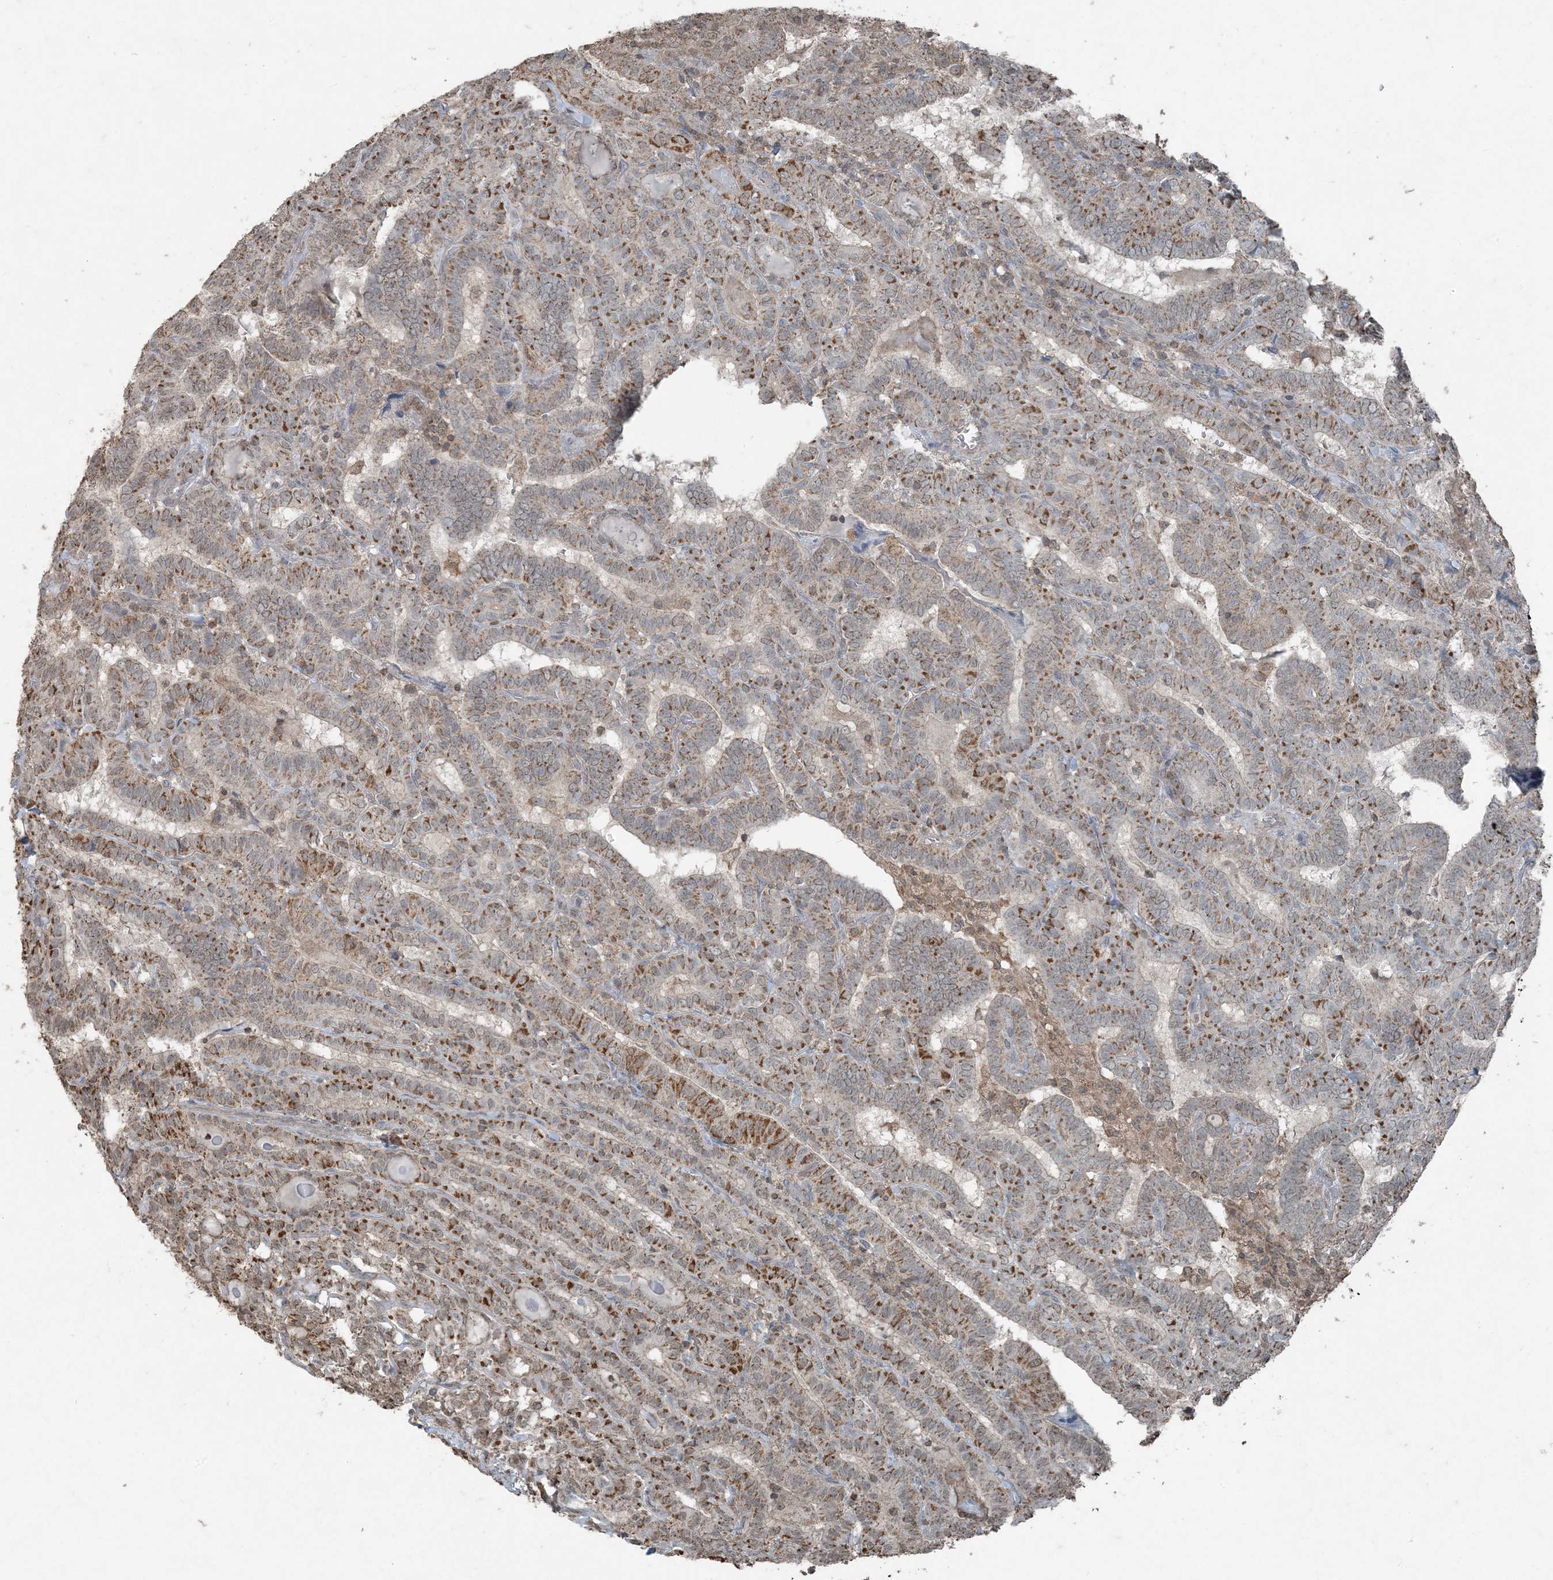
{"staining": {"intensity": "moderate", "quantity": ">75%", "location": "cytoplasmic/membranous"}, "tissue": "thyroid cancer", "cell_type": "Tumor cells", "image_type": "cancer", "snomed": [{"axis": "morphology", "description": "Papillary adenocarcinoma, NOS"}, {"axis": "topography", "description": "Thyroid gland"}], "caption": "Immunohistochemical staining of thyroid cancer (papillary adenocarcinoma) demonstrates moderate cytoplasmic/membranous protein expression in about >75% of tumor cells. (DAB IHC with brightfield microscopy, high magnification).", "gene": "GNL1", "patient": {"sex": "female", "age": 72}}